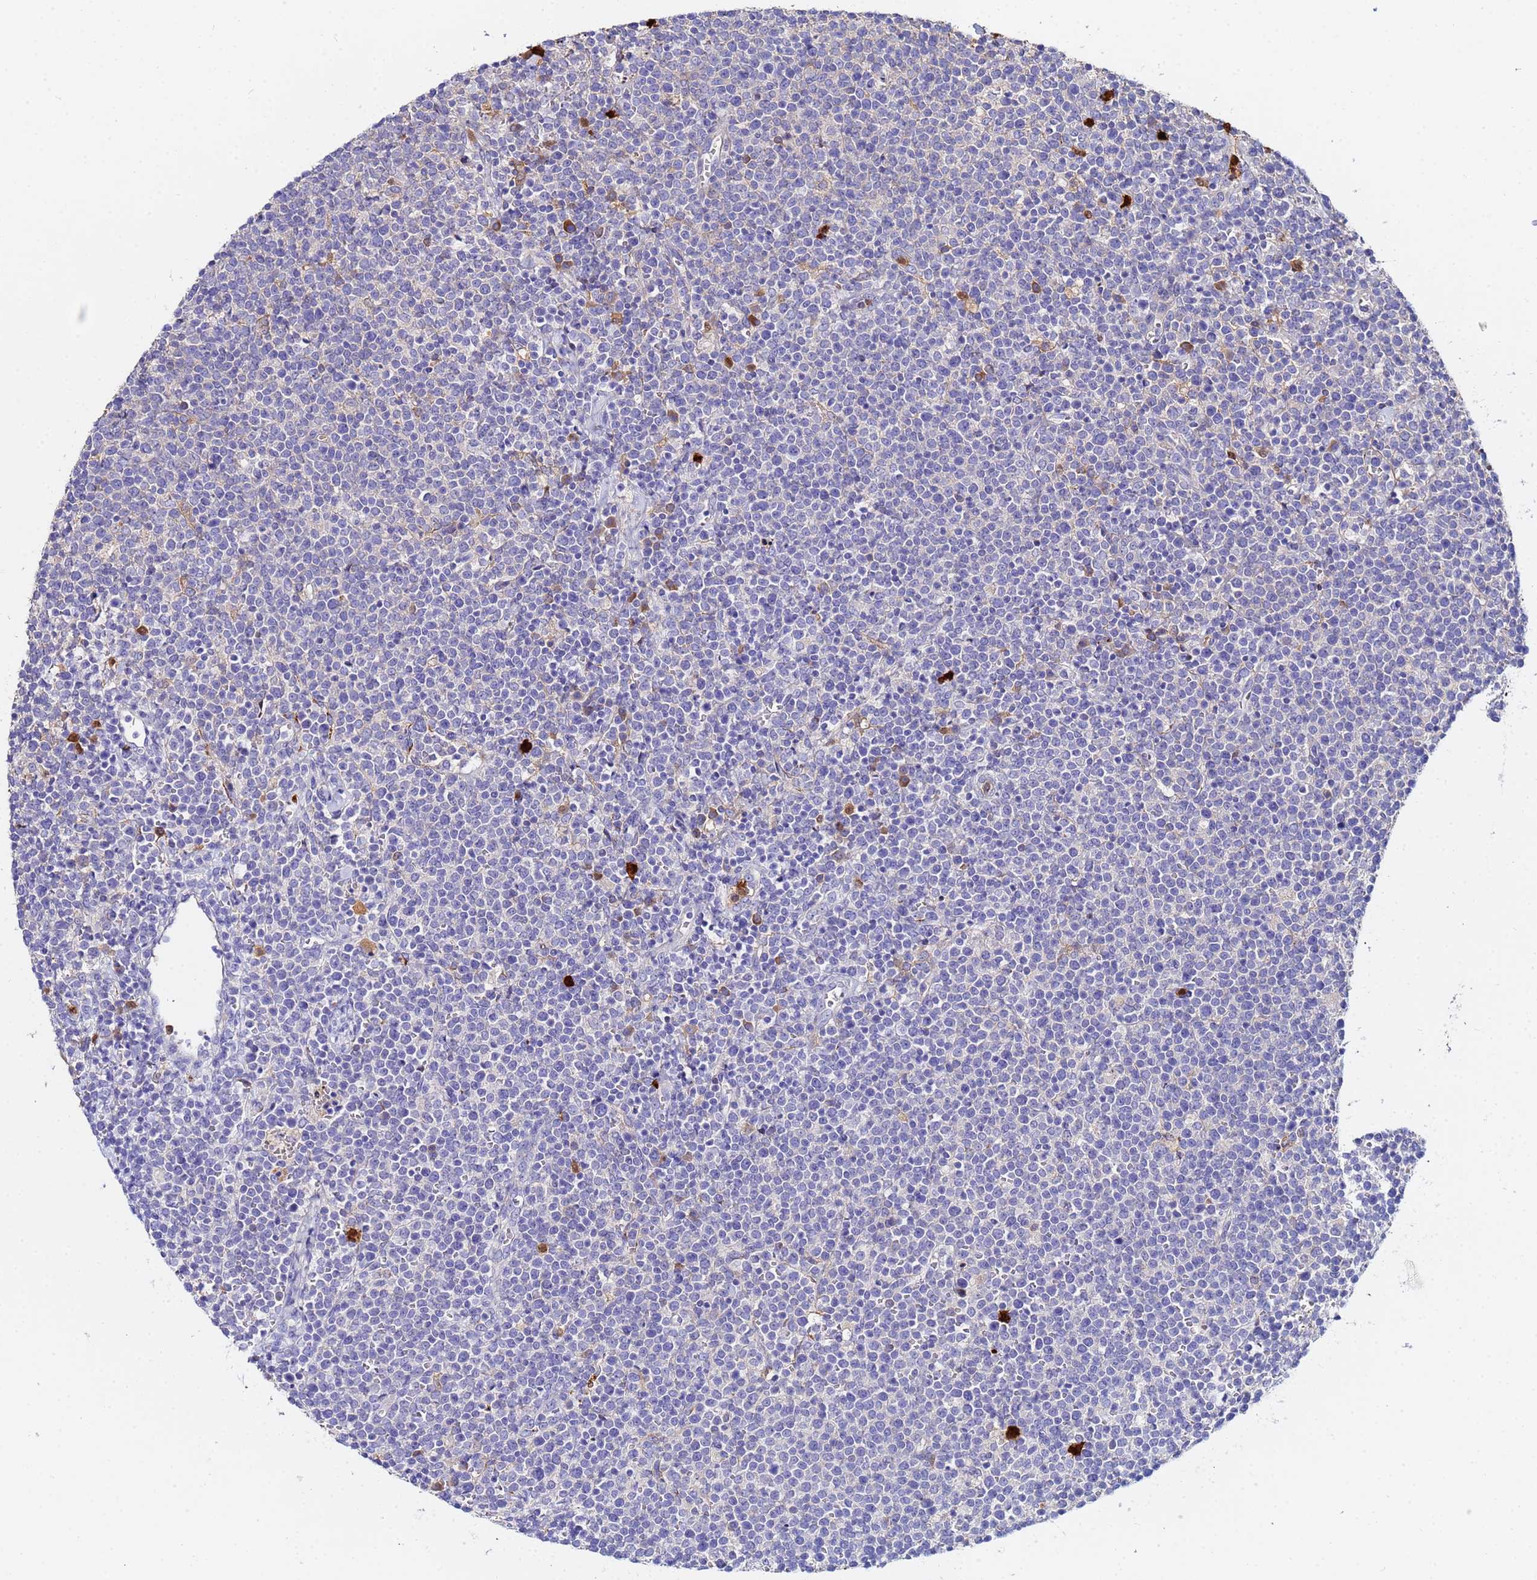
{"staining": {"intensity": "negative", "quantity": "none", "location": "none"}, "tissue": "lymphoma", "cell_type": "Tumor cells", "image_type": "cancer", "snomed": [{"axis": "morphology", "description": "Malignant lymphoma, non-Hodgkin's type, High grade"}, {"axis": "topography", "description": "Lymph node"}], "caption": "Tumor cells show no significant expression in high-grade malignant lymphoma, non-Hodgkin's type.", "gene": "TUBAL3", "patient": {"sex": "male", "age": 61}}